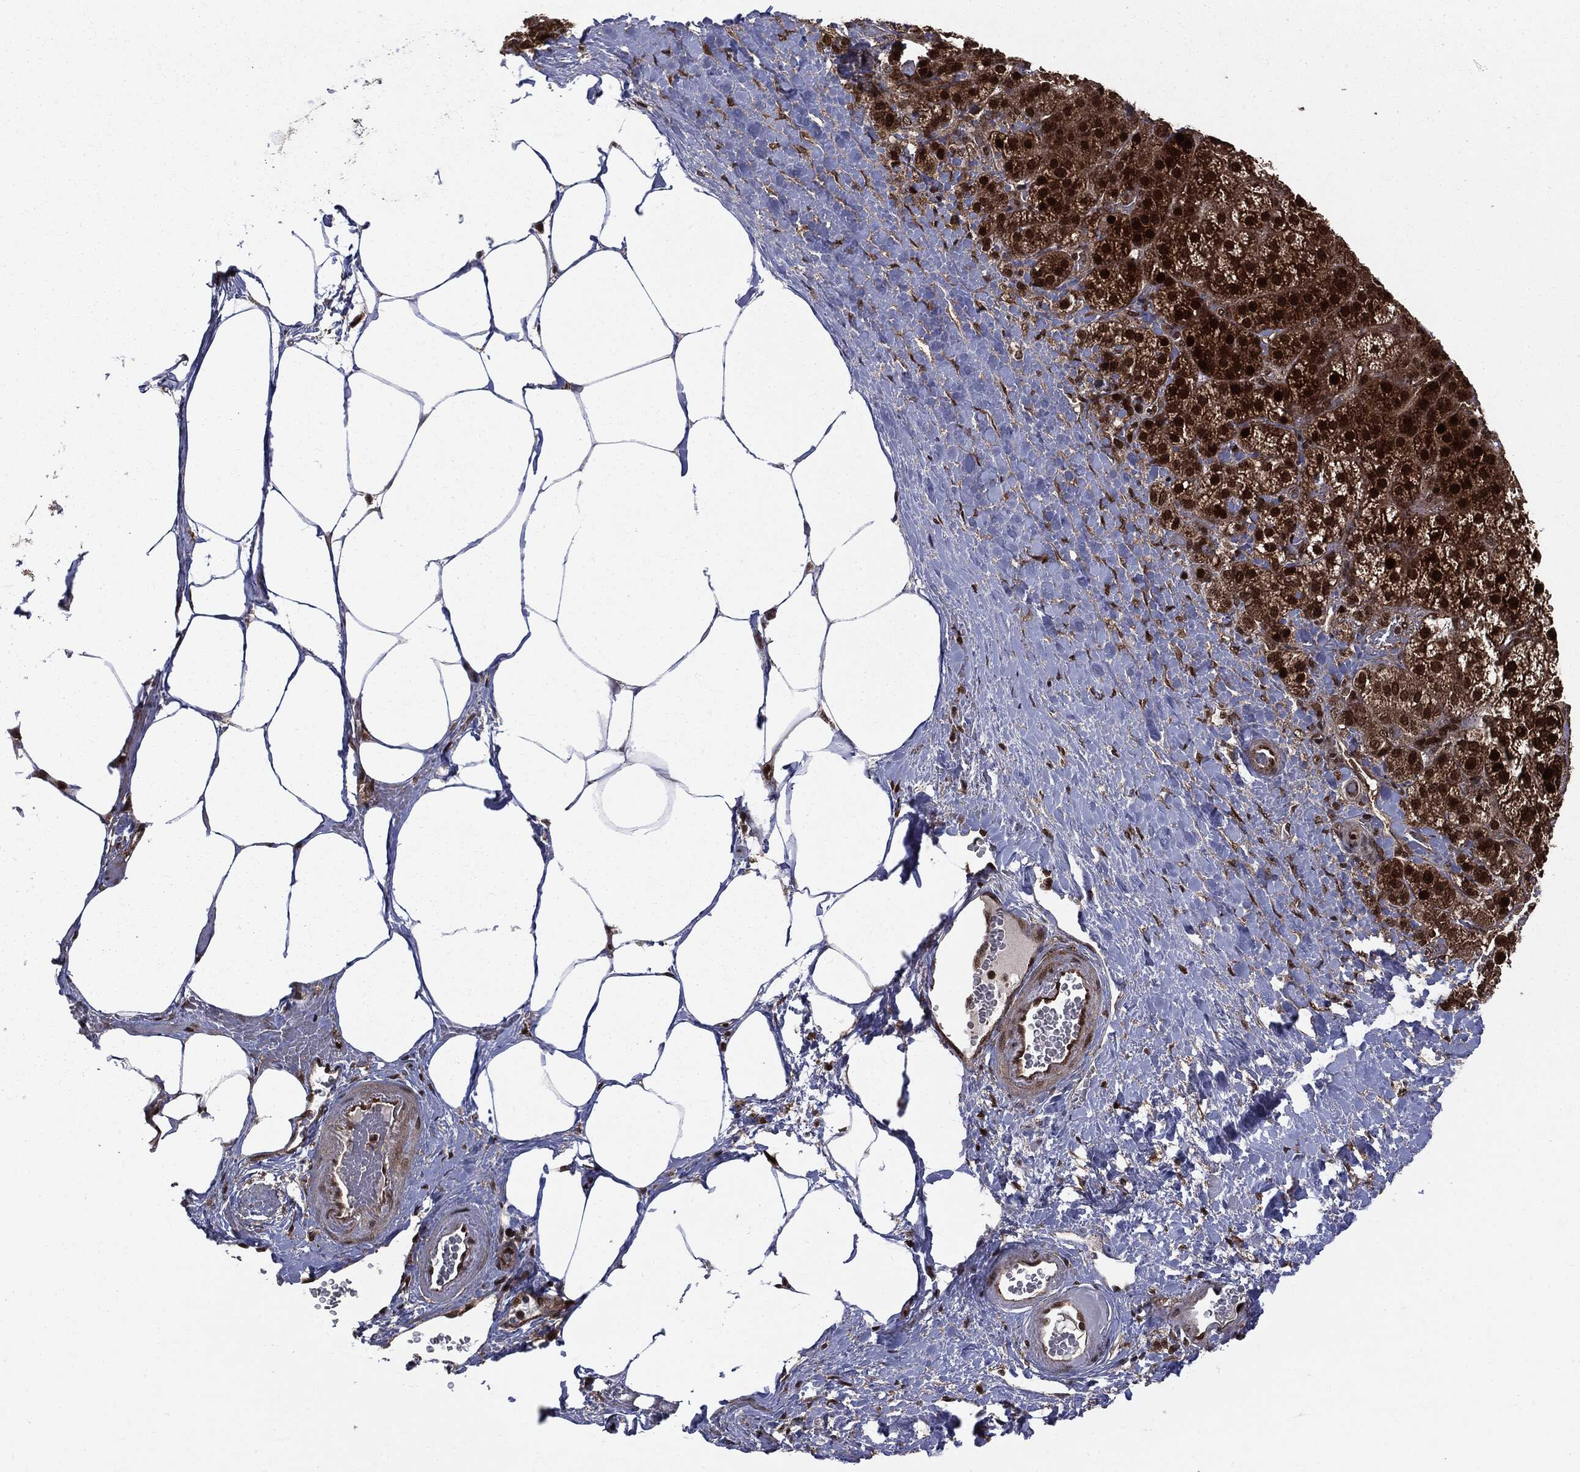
{"staining": {"intensity": "strong", "quantity": ">75%", "location": "cytoplasmic/membranous,nuclear"}, "tissue": "adrenal gland", "cell_type": "Glandular cells", "image_type": "normal", "snomed": [{"axis": "morphology", "description": "Normal tissue, NOS"}, {"axis": "topography", "description": "Adrenal gland"}], "caption": "About >75% of glandular cells in unremarkable adrenal gland show strong cytoplasmic/membranous,nuclear protein staining as visualized by brown immunohistochemical staining.", "gene": "PTPA", "patient": {"sex": "male", "age": 57}}